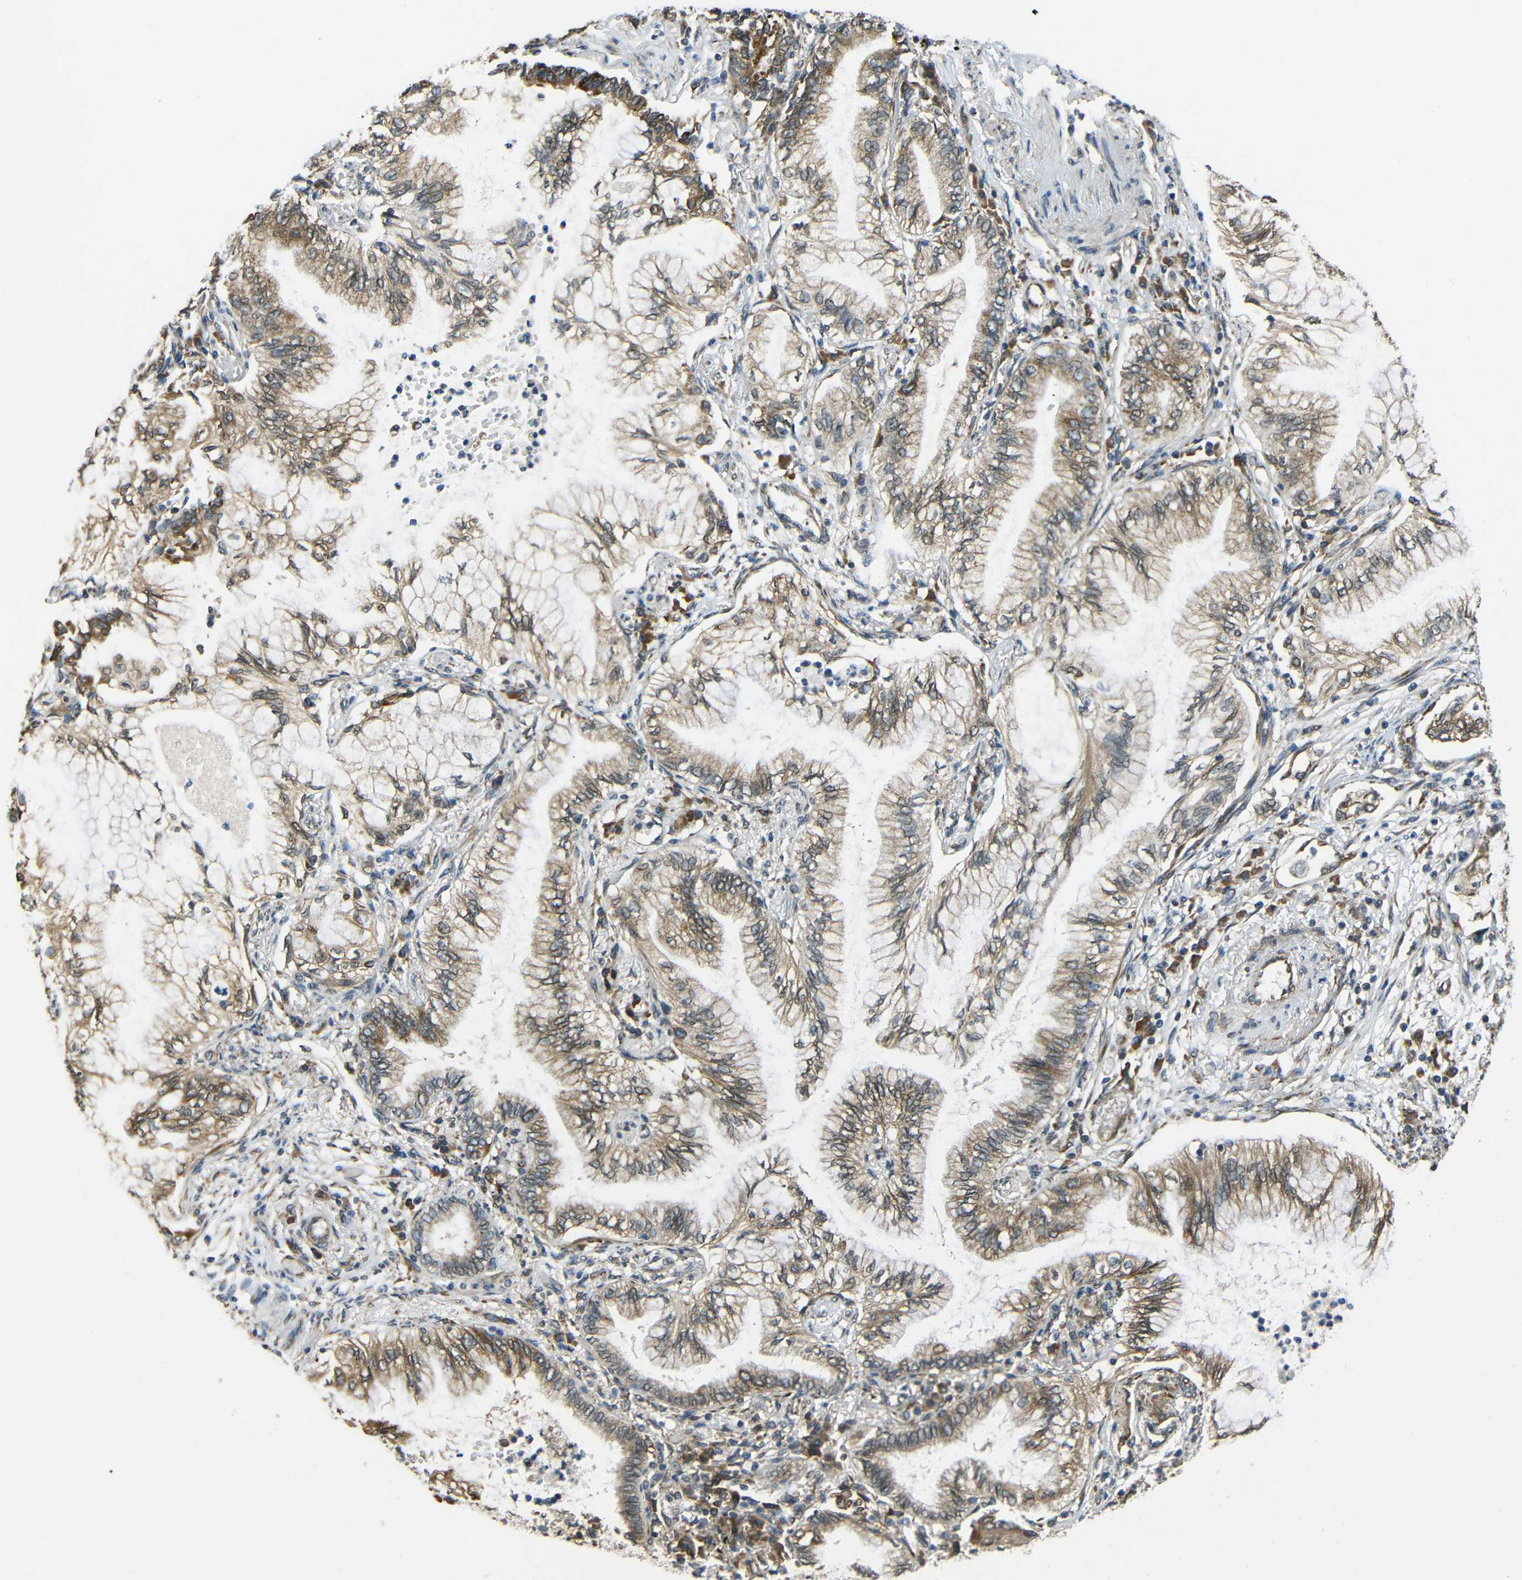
{"staining": {"intensity": "moderate", "quantity": "25%-75%", "location": "cytoplasmic/membranous"}, "tissue": "lung cancer", "cell_type": "Tumor cells", "image_type": "cancer", "snomed": [{"axis": "morphology", "description": "Normal tissue, NOS"}, {"axis": "morphology", "description": "Adenocarcinoma, NOS"}, {"axis": "topography", "description": "Bronchus"}, {"axis": "topography", "description": "Lung"}], "caption": "About 25%-75% of tumor cells in human lung adenocarcinoma reveal moderate cytoplasmic/membranous protein positivity as visualized by brown immunohistochemical staining.", "gene": "VAPB", "patient": {"sex": "female", "age": 70}}